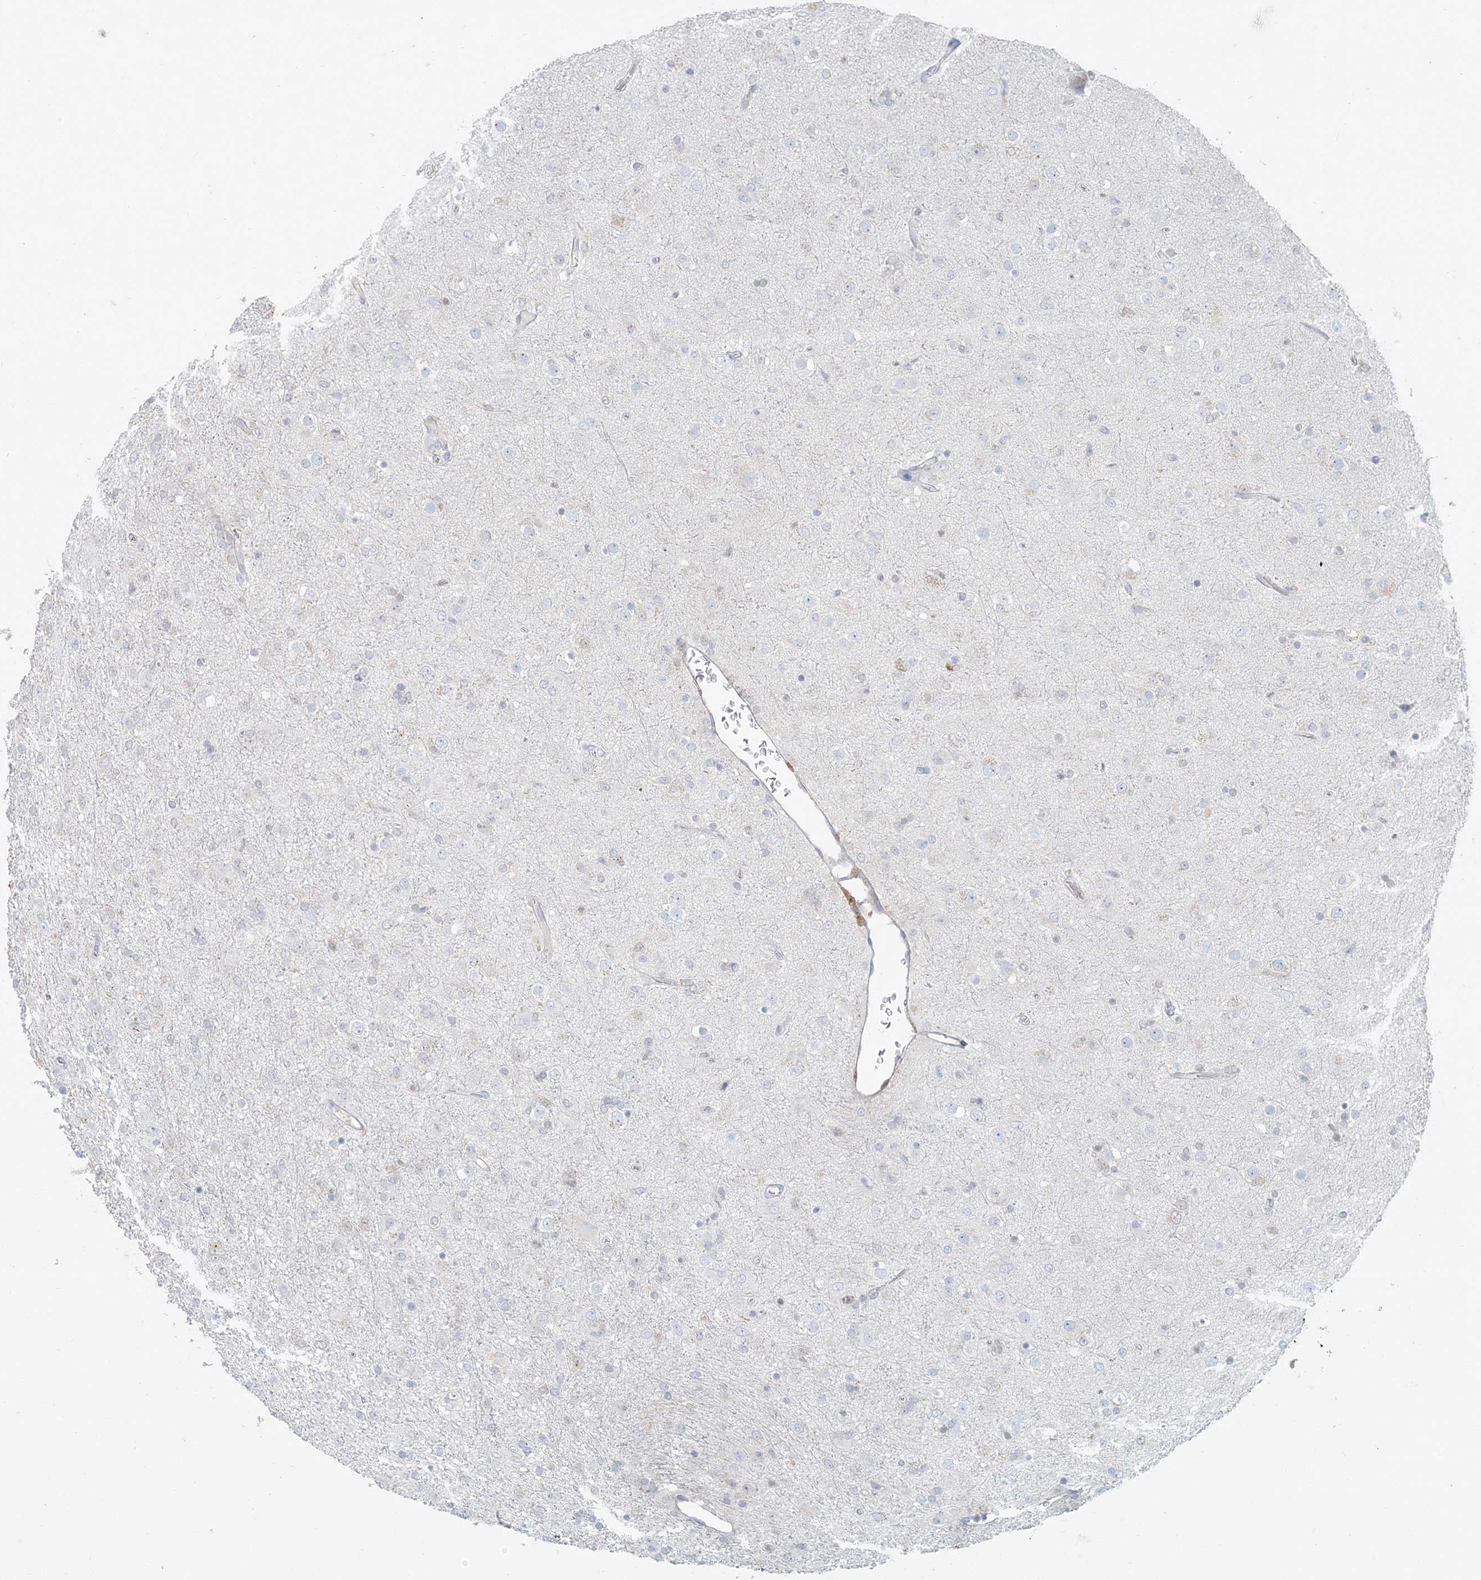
{"staining": {"intensity": "negative", "quantity": "none", "location": "none"}, "tissue": "glioma", "cell_type": "Tumor cells", "image_type": "cancer", "snomed": [{"axis": "morphology", "description": "Glioma, malignant, Low grade"}, {"axis": "topography", "description": "Brain"}], "caption": "Immunohistochemistry of glioma shows no staining in tumor cells.", "gene": "HACL1", "patient": {"sex": "male", "age": 65}}